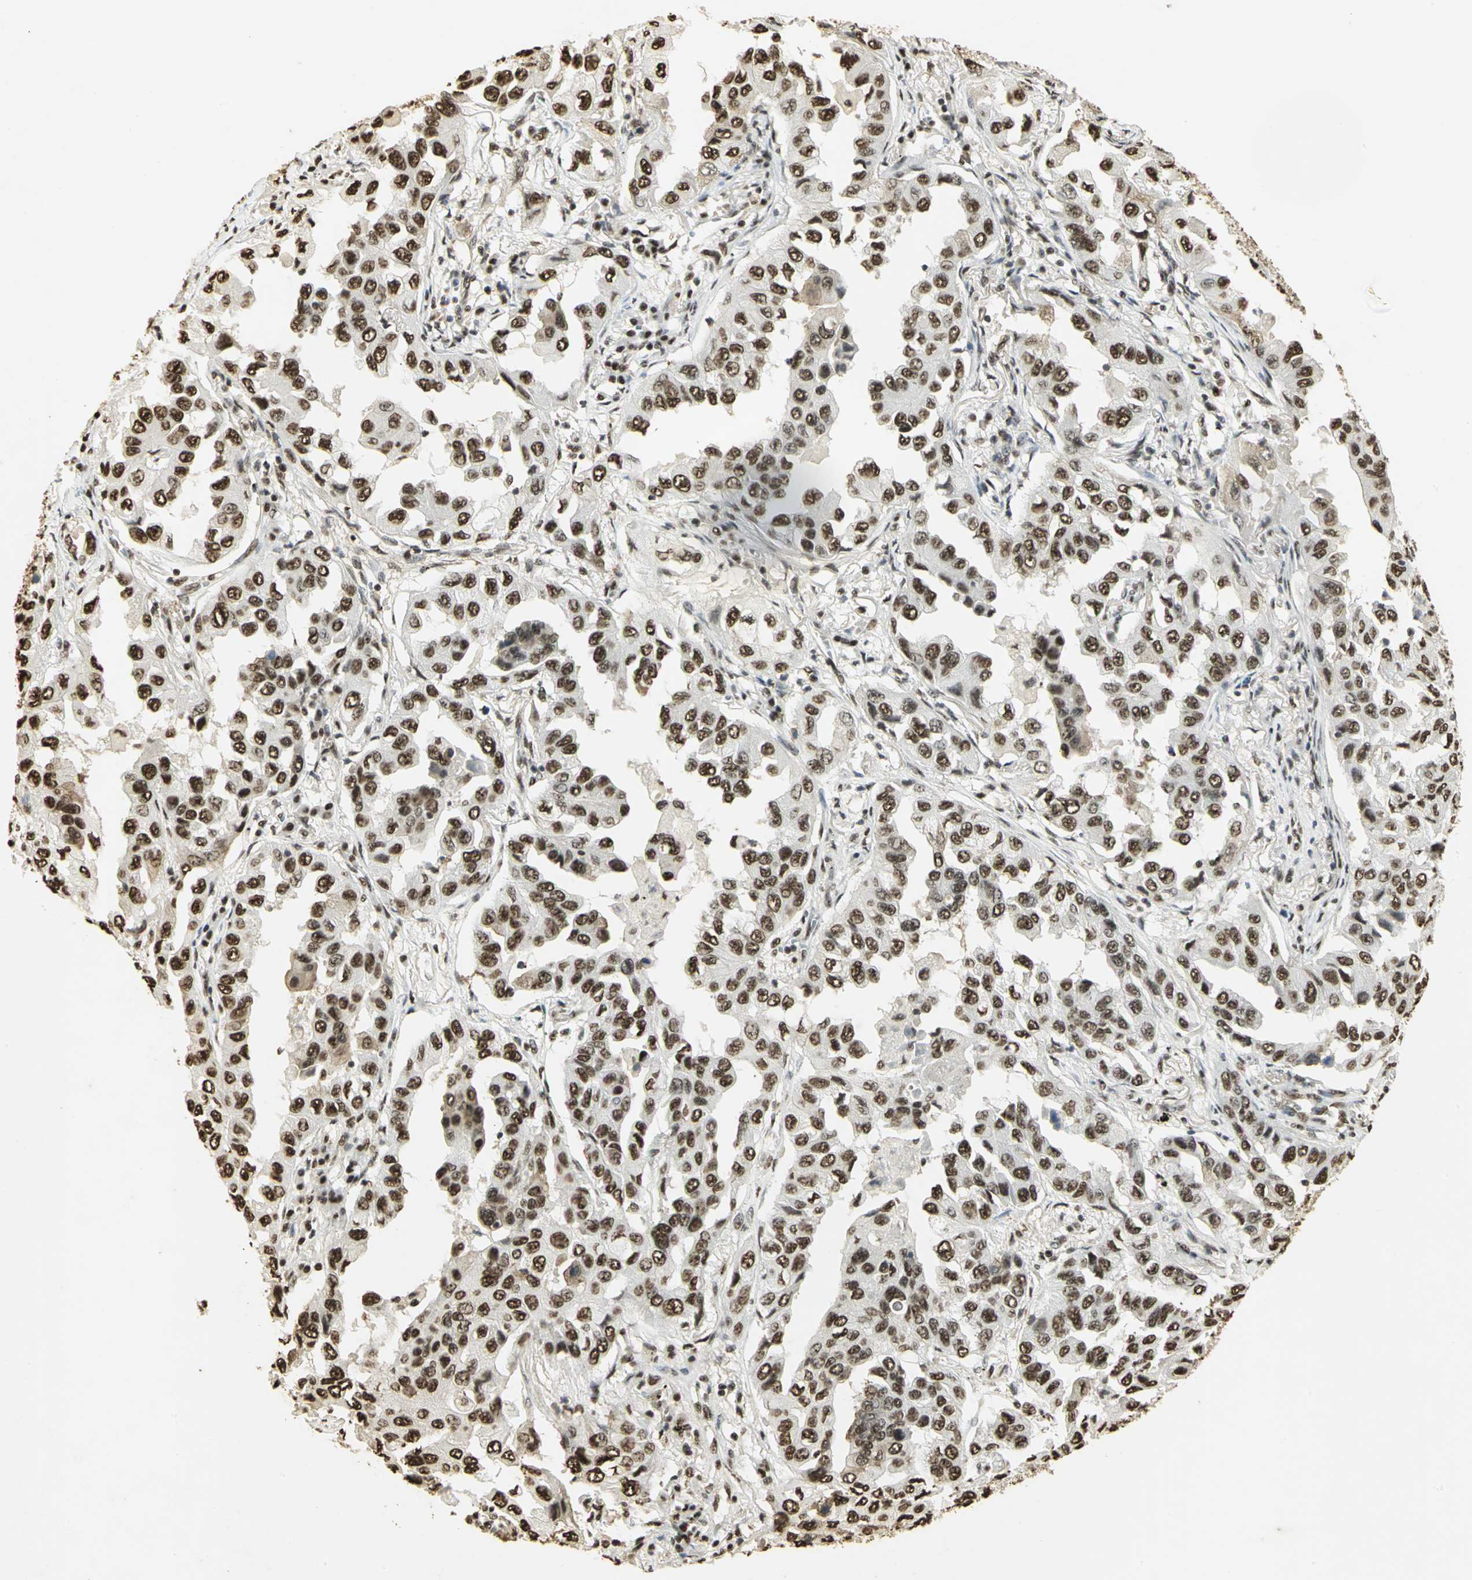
{"staining": {"intensity": "strong", "quantity": ">75%", "location": "nuclear"}, "tissue": "lung cancer", "cell_type": "Tumor cells", "image_type": "cancer", "snomed": [{"axis": "morphology", "description": "Adenocarcinoma, NOS"}, {"axis": "topography", "description": "Lung"}], "caption": "IHC of lung adenocarcinoma exhibits high levels of strong nuclear expression in approximately >75% of tumor cells.", "gene": "SET", "patient": {"sex": "female", "age": 65}}